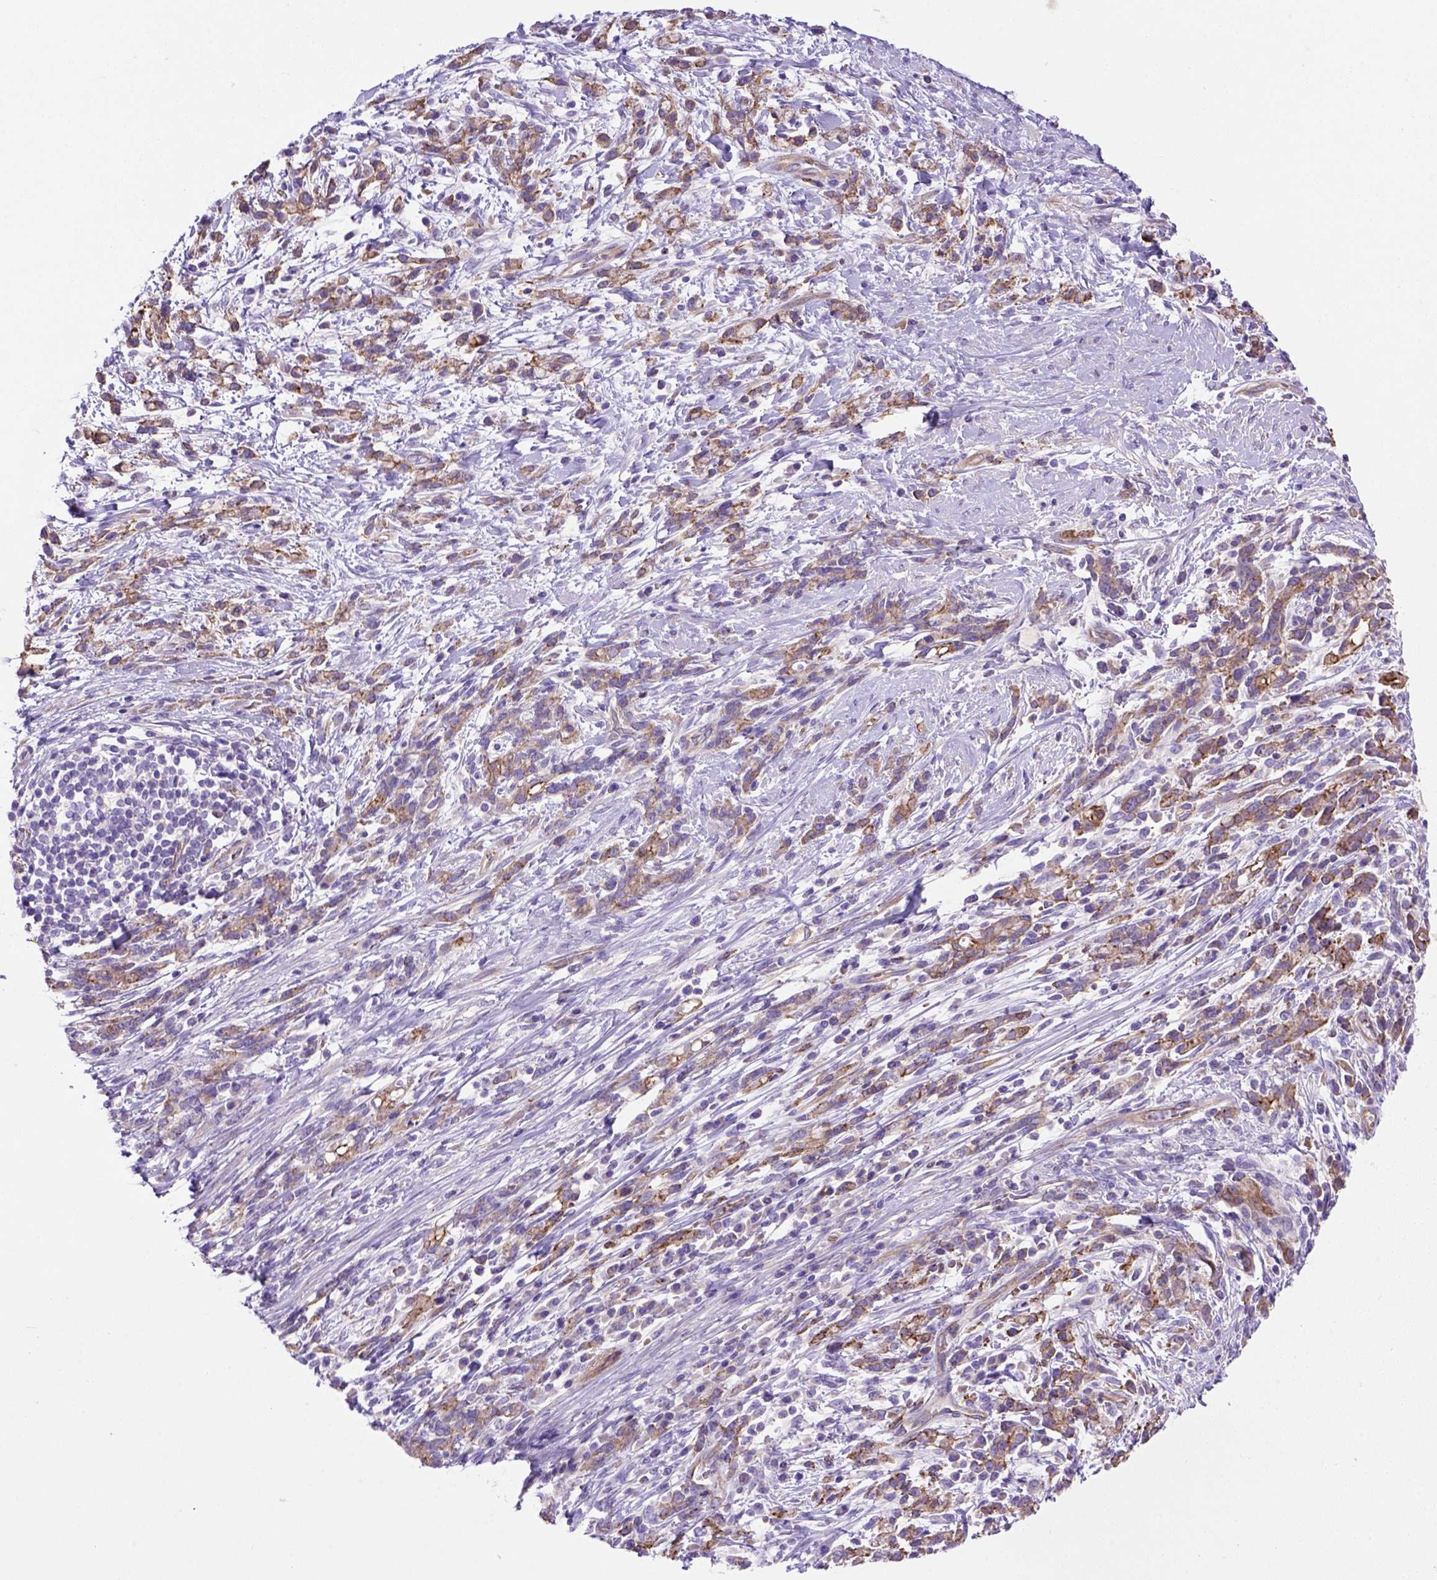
{"staining": {"intensity": "strong", "quantity": "<25%", "location": "cytoplasmic/membranous"}, "tissue": "stomach cancer", "cell_type": "Tumor cells", "image_type": "cancer", "snomed": [{"axis": "morphology", "description": "Adenocarcinoma, NOS"}, {"axis": "topography", "description": "Stomach"}], "caption": "Brown immunohistochemical staining in human stomach cancer (adenocarcinoma) exhibits strong cytoplasmic/membranous staining in about <25% of tumor cells.", "gene": "PEX12", "patient": {"sex": "female", "age": 57}}